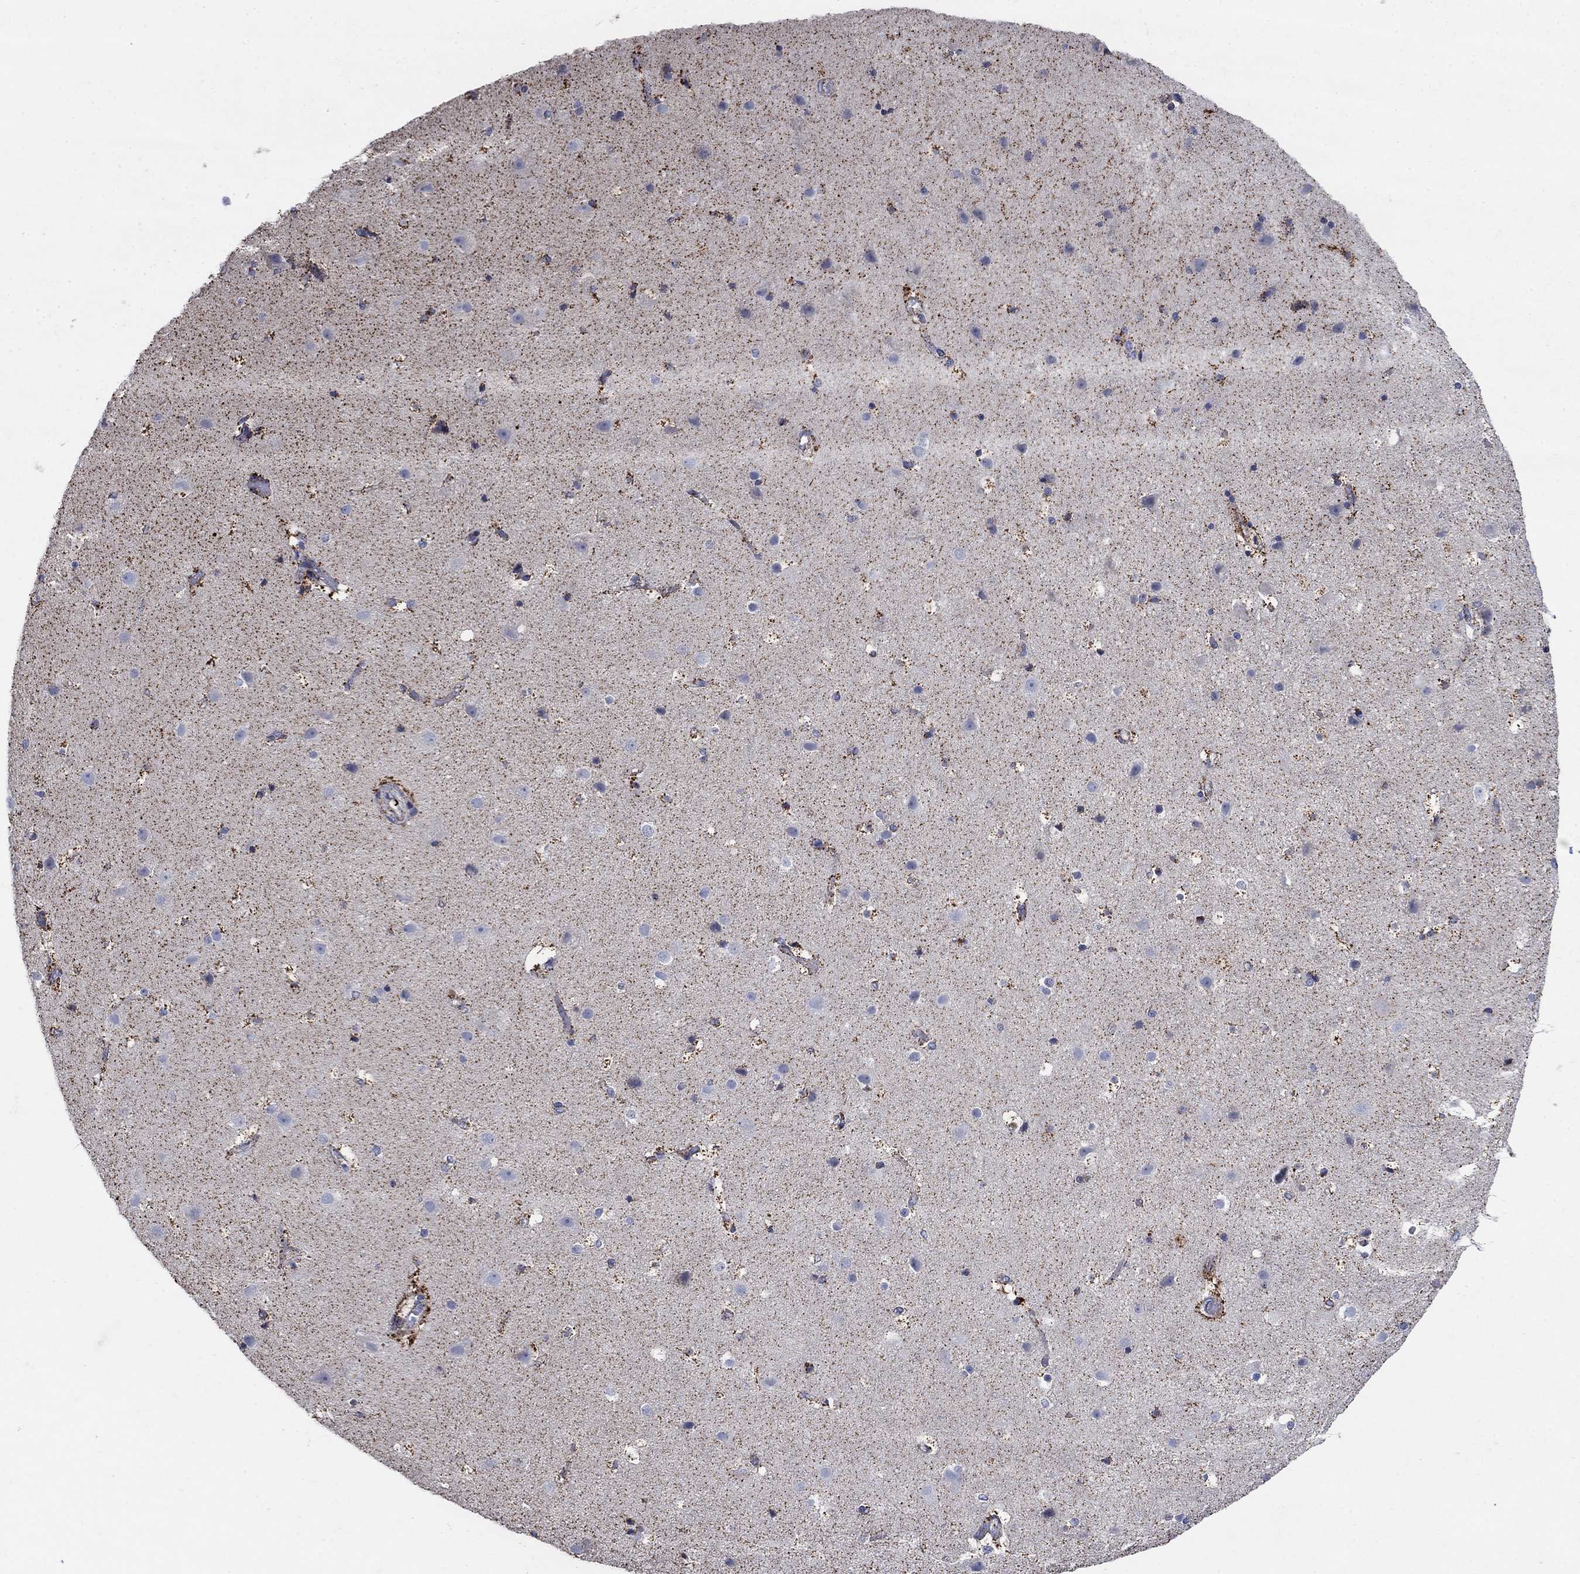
{"staining": {"intensity": "moderate", "quantity": "<25%", "location": "cytoplasmic/membranous"}, "tissue": "cerebral cortex", "cell_type": "Endothelial cells", "image_type": "normal", "snomed": [{"axis": "morphology", "description": "Normal tissue, NOS"}, {"axis": "topography", "description": "Cerebral cortex"}], "caption": "Protein analysis of benign cerebral cortex demonstrates moderate cytoplasmic/membranous staining in about <25% of endothelial cells.", "gene": "PNPLA2", "patient": {"sex": "female", "age": 52}}